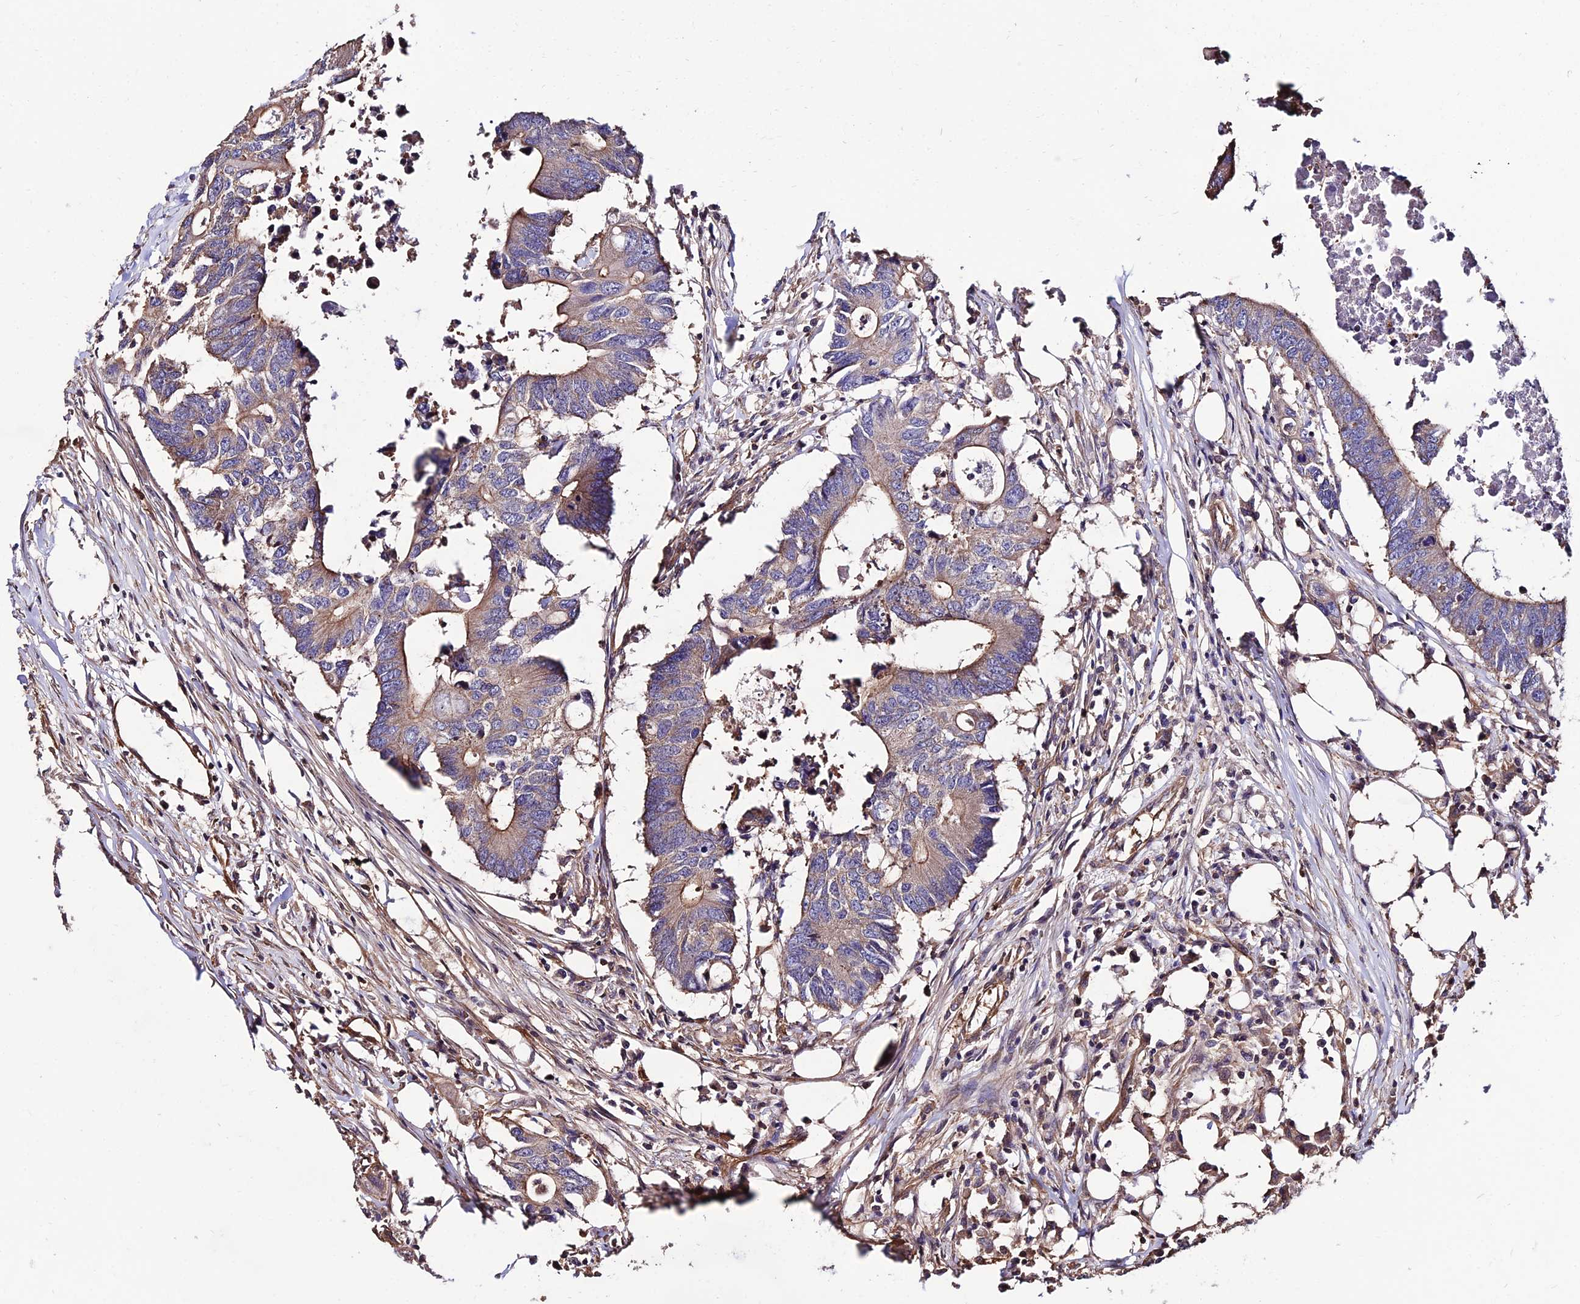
{"staining": {"intensity": "weak", "quantity": ">75%", "location": "cytoplasmic/membranous"}, "tissue": "colorectal cancer", "cell_type": "Tumor cells", "image_type": "cancer", "snomed": [{"axis": "morphology", "description": "Adenocarcinoma, NOS"}, {"axis": "topography", "description": "Colon"}], "caption": "Protein expression by IHC demonstrates weak cytoplasmic/membranous positivity in approximately >75% of tumor cells in colorectal adenocarcinoma.", "gene": "CALM2", "patient": {"sex": "male", "age": 71}}